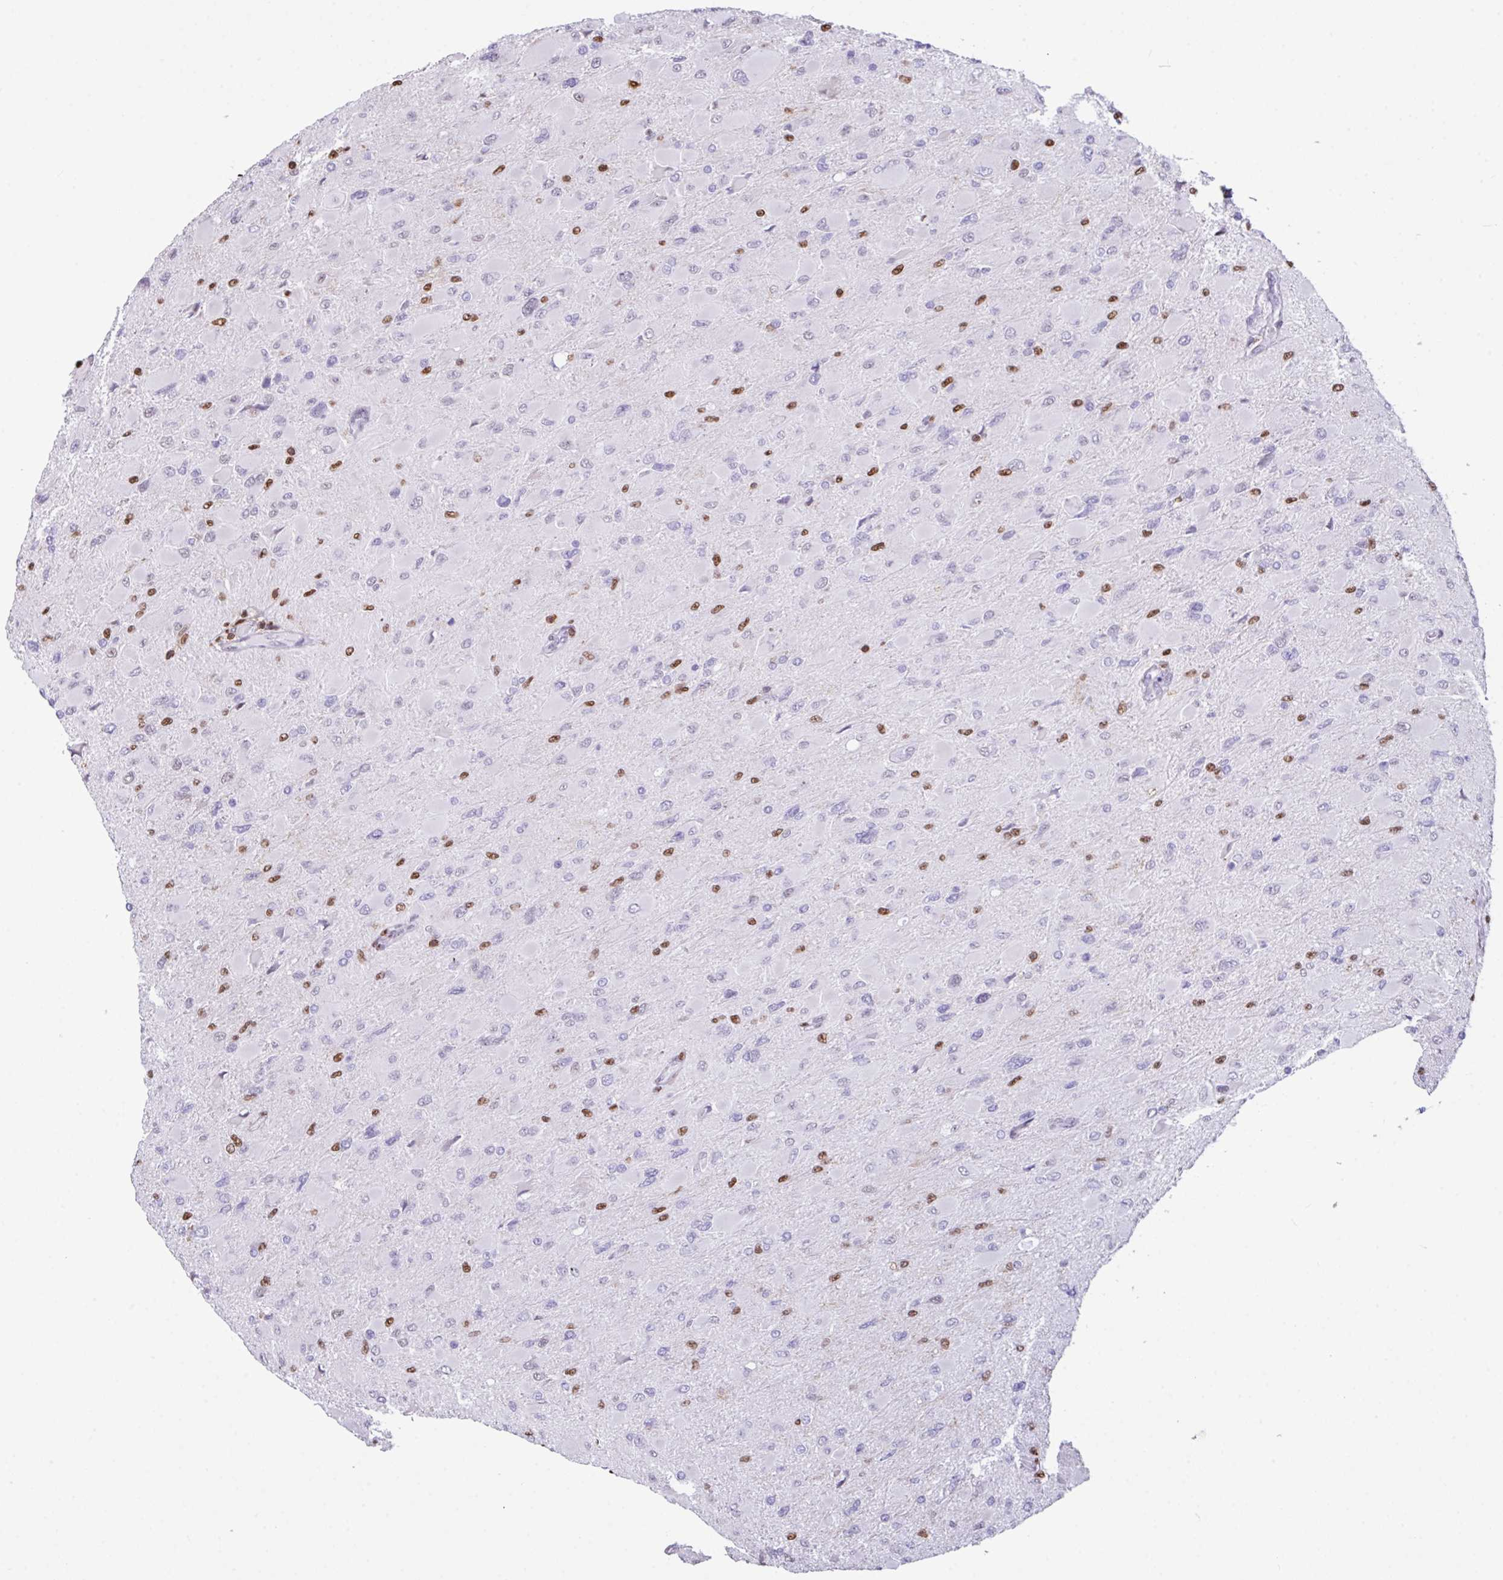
{"staining": {"intensity": "negative", "quantity": "none", "location": "none"}, "tissue": "glioma", "cell_type": "Tumor cells", "image_type": "cancer", "snomed": [{"axis": "morphology", "description": "Glioma, malignant, High grade"}, {"axis": "topography", "description": "Cerebral cortex"}], "caption": "The immunohistochemistry (IHC) histopathology image has no significant staining in tumor cells of glioma tissue.", "gene": "BTBD10", "patient": {"sex": "female", "age": 36}}